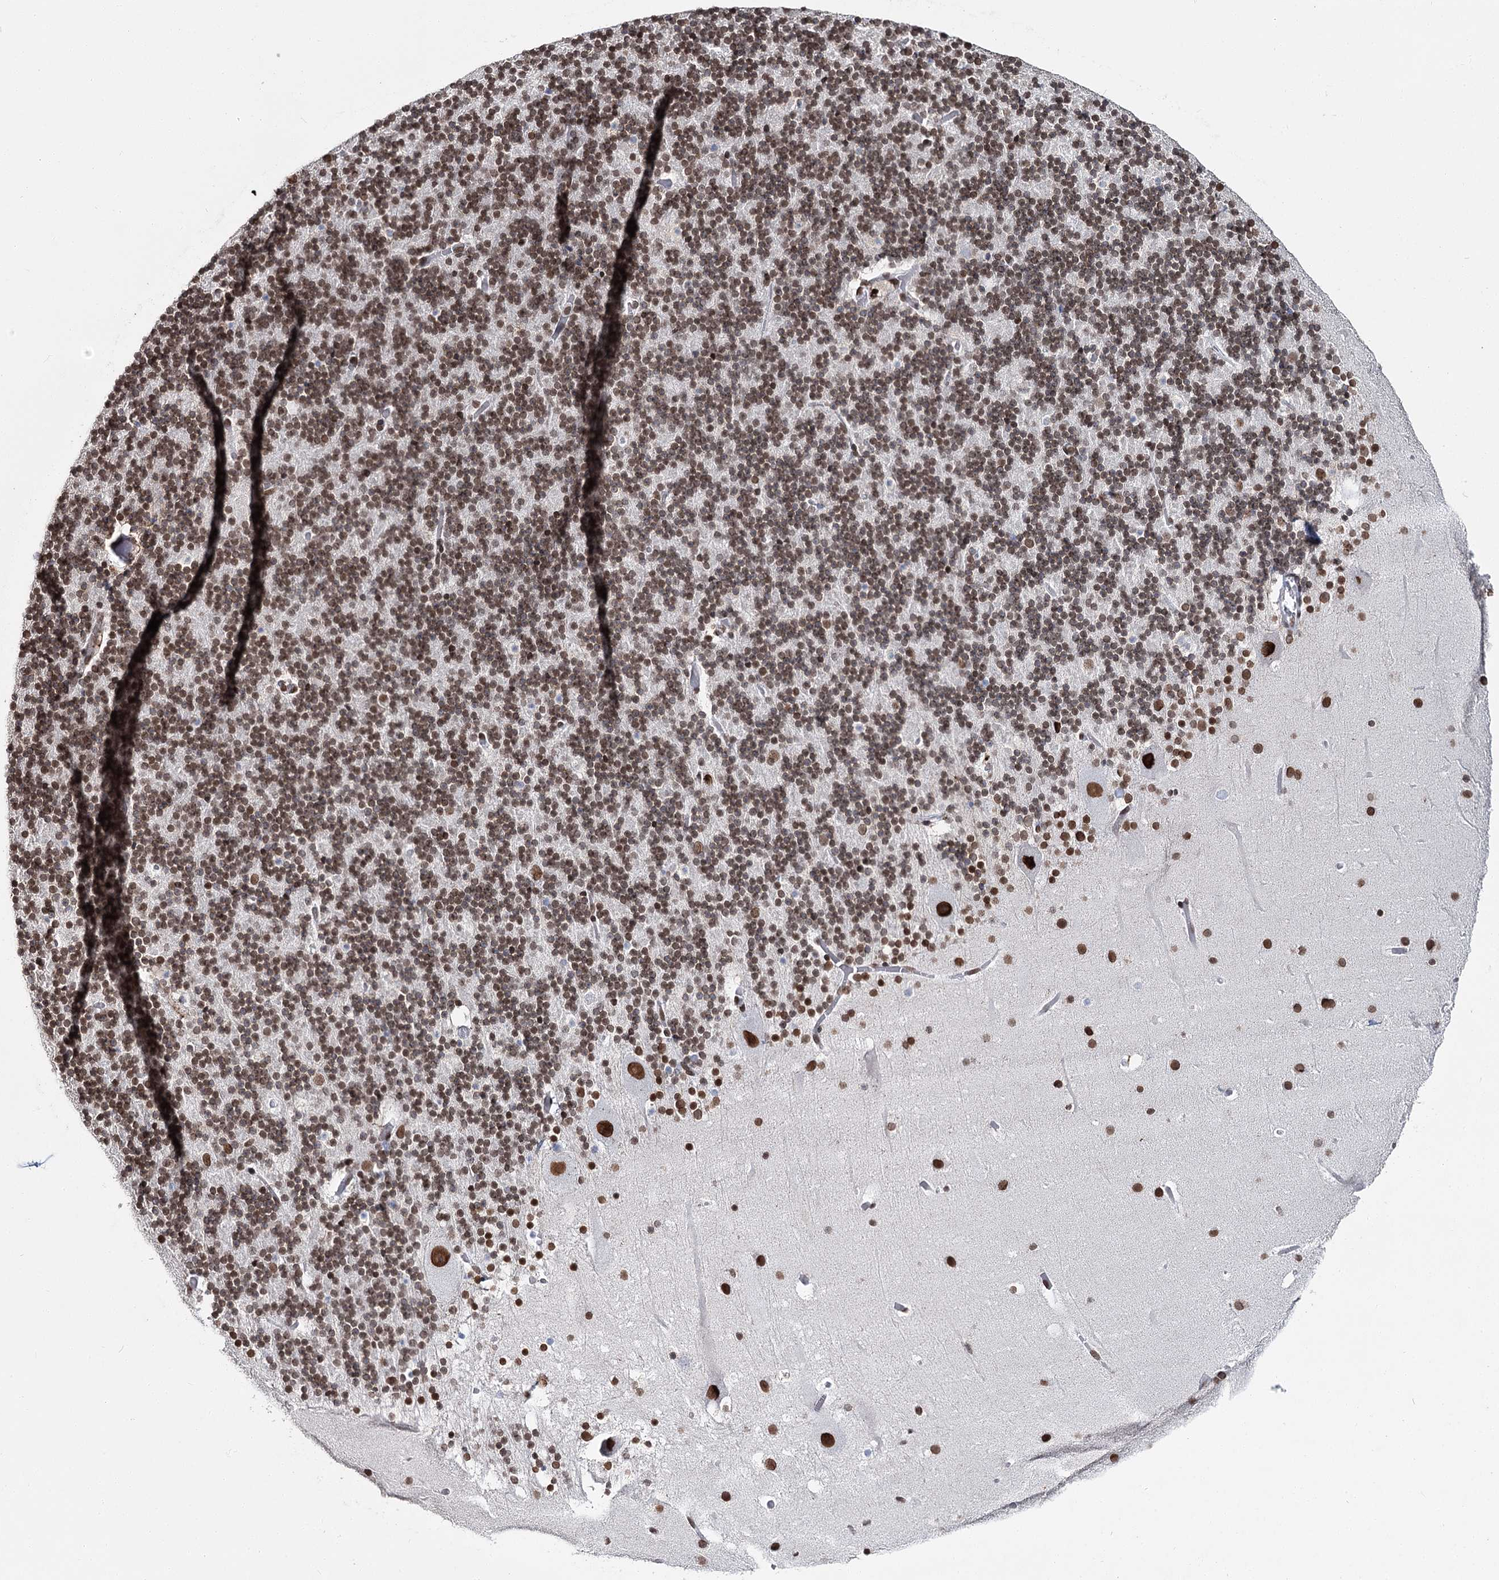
{"staining": {"intensity": "moderate", "quantity": ">75%", "location": "nuclear"}, "tissue": "cerebellum", "cell_type": "Cells in granular layer", "image_type": "normal", "snomed": [{"axis": "morphology", "description": "Normal tissue, NOS"}, {"axis": "topography", "description": "Cerebellum"}], "caption": "A high-resolution photomicrograph shows IHC staining of unremarkable cerebellum, which exhibits moderate nuclear positivity in about >75% of cells in granular layer.", "gene": "KIAA0930", "patient": {"sex": "male", "age": 57}}